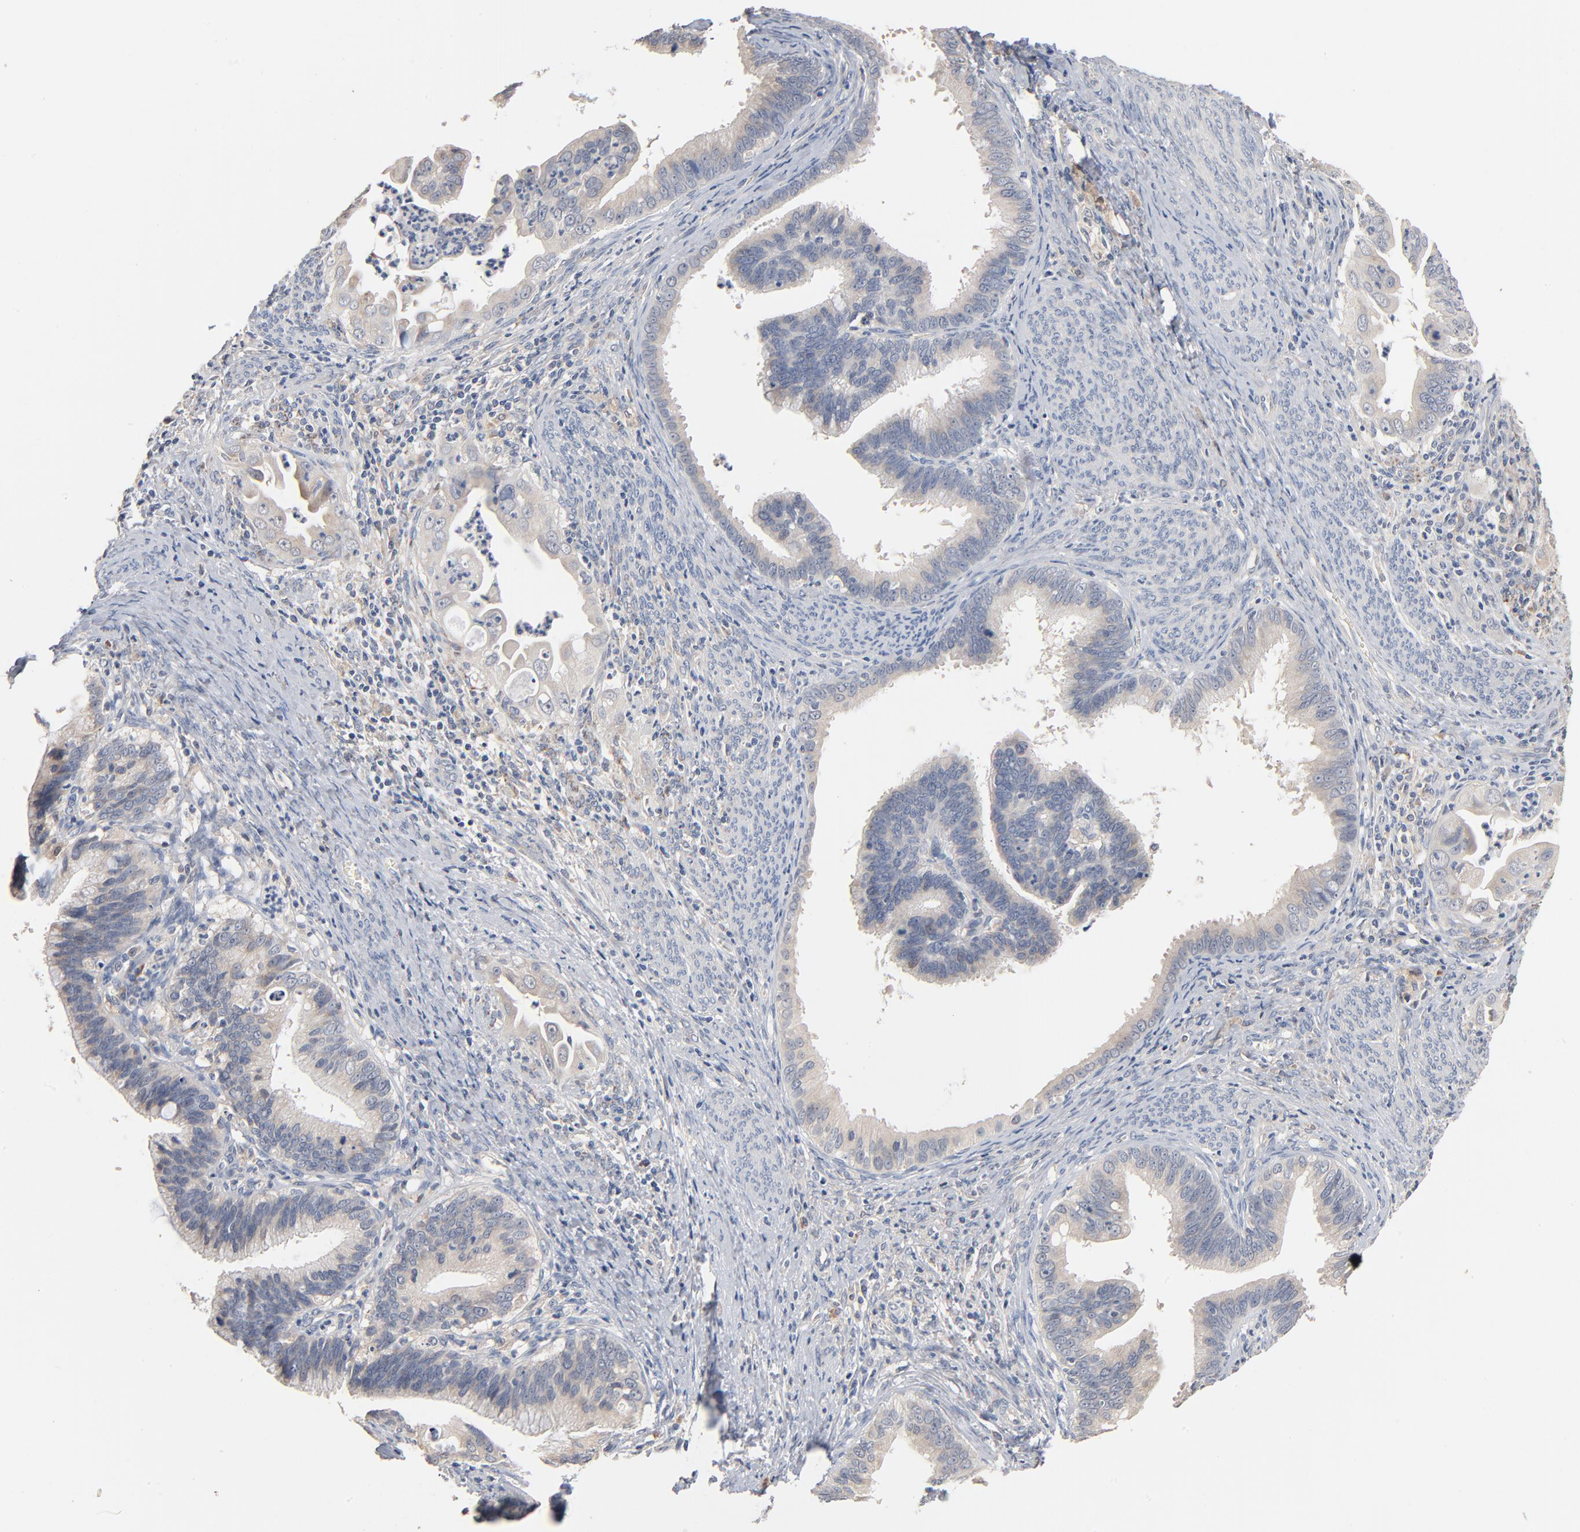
{"staining": {"intensity": "negative", "quantity": "none", "location": "none"}, "tissue": "cervical cancer", "cell_type": "Tumor cells", "image_type": "cancer", "snomed": [{"axis": "morphology", "description": "Adenocarcinoma, NOS"}, {"axis": "topography", "description": "Cervix"}], "caption": "Immunohistochemistry (IHC) image of cervical adenocarcinoma stained for a protein (brown), which displays no positivity in tumor cells.", "gene": "ZDHHC8", "patient": {"sex": "female", "age": 47}}